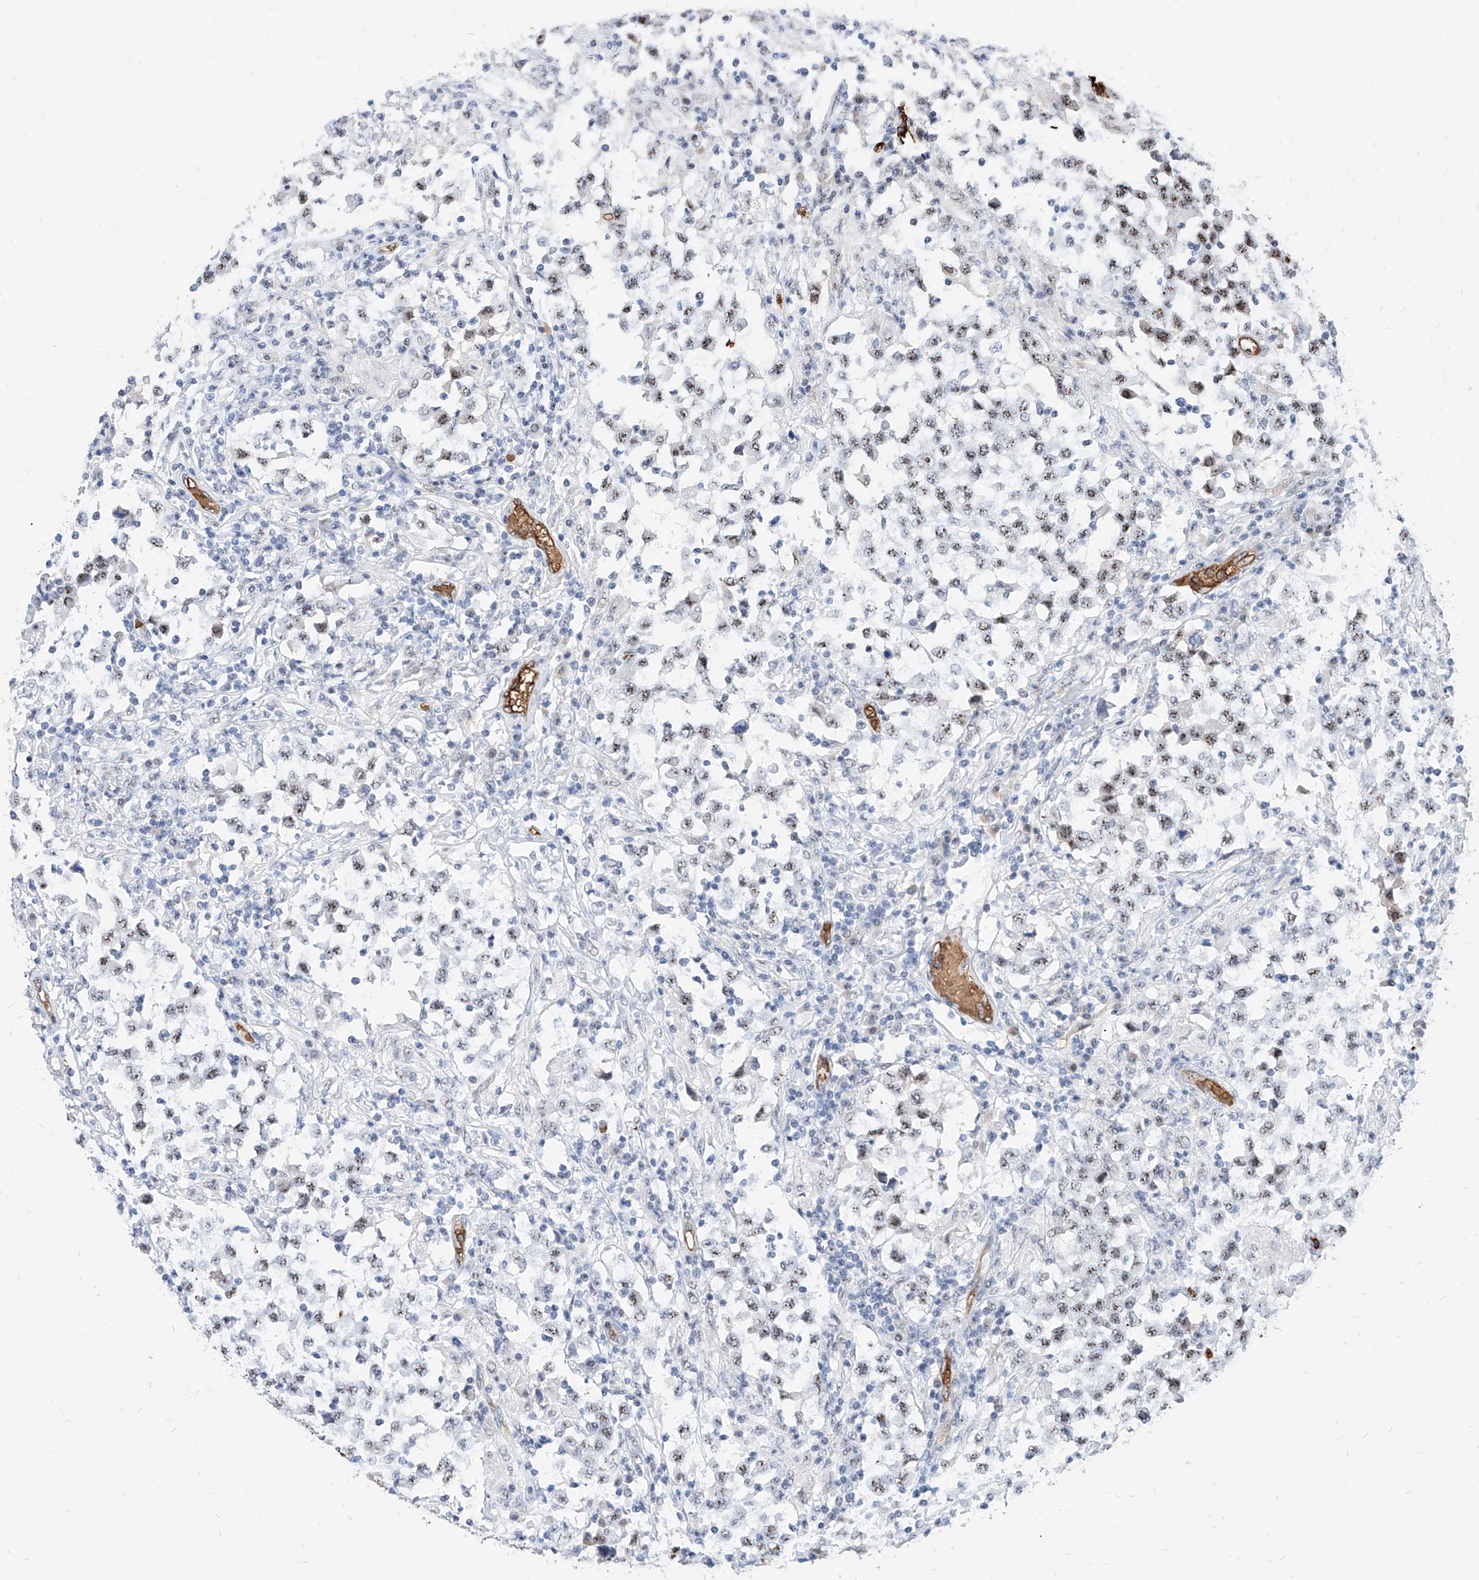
{"staining": {"intensity": "moderate", "quantity": ">75%", "location": "nuclear"}, "tissue": "testis cancer", "cell_type": "Tumor cells", "image_type": "cancer", "snomed": [{"axis": "morphology", "description": "Carcinoma, Embryonal, NOS"}, {"axis": "topography", "description": "Testis"}], "caption": "Tumor cells exhibit medium levels of moderate nuclear staining in about >75% of cells in testis cancer (embryonal carcinoma).", "gene": "ZFP42", "patient": {"sex": "male", "age": 21}}